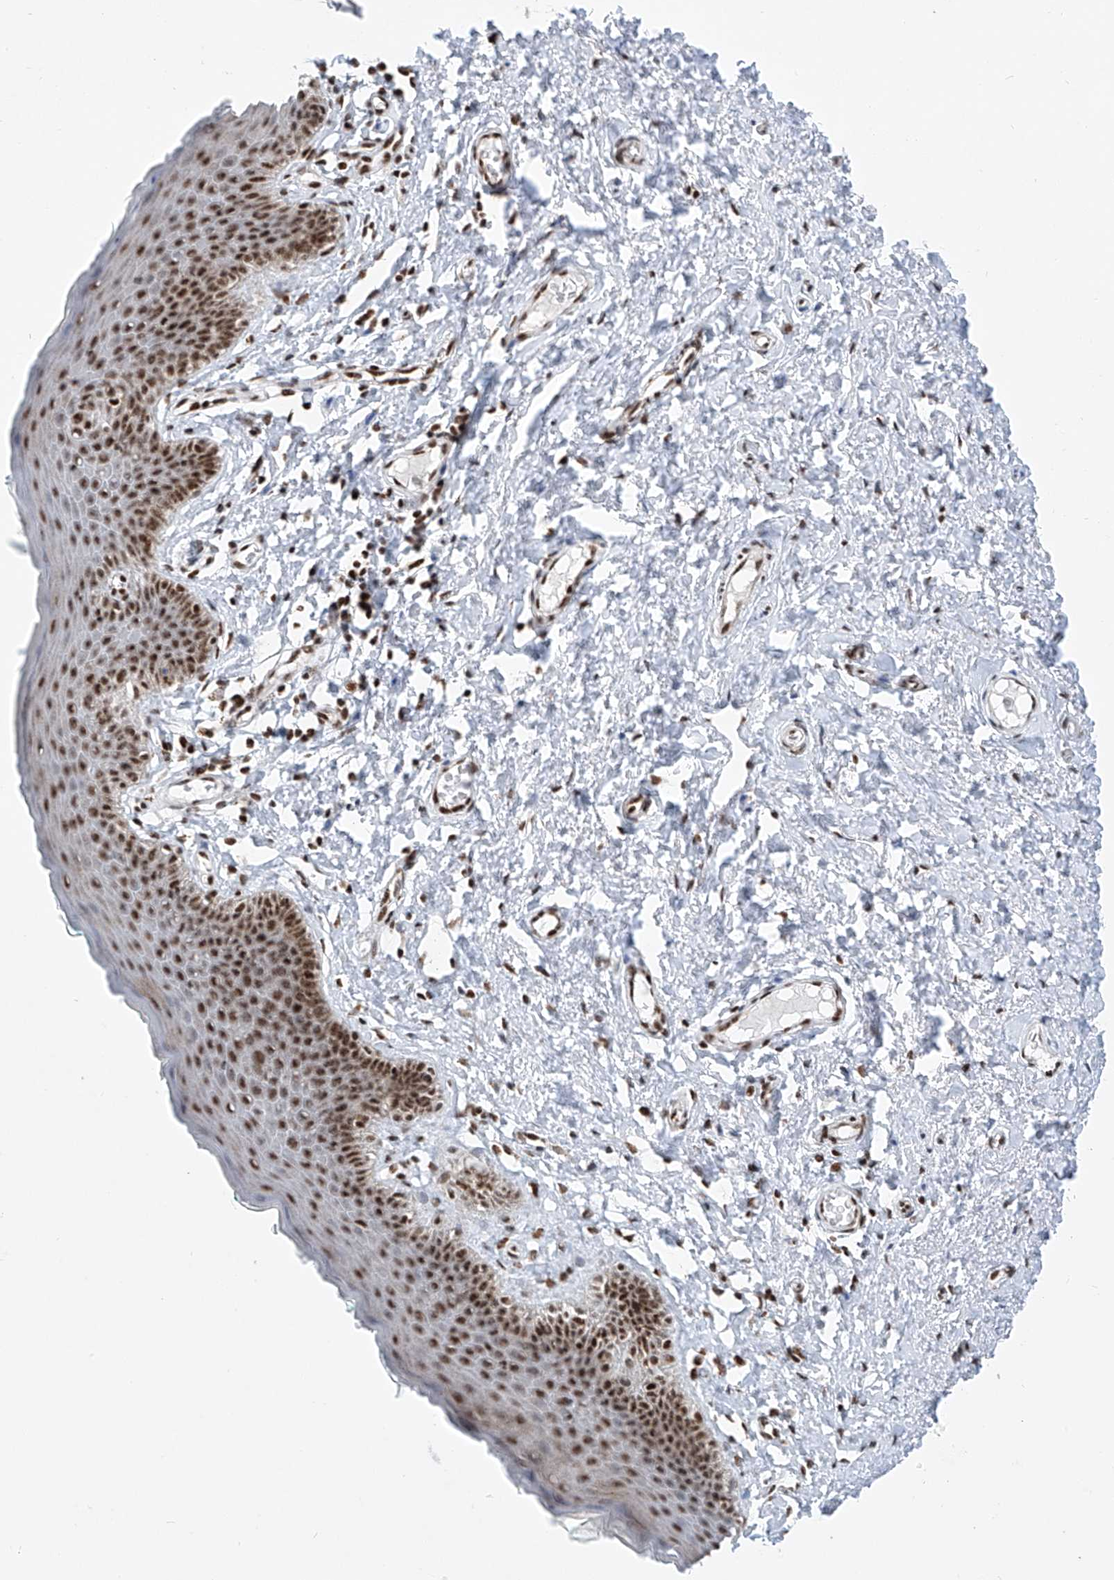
{"staining": {"intensity": "strong", "quantity": ">75%", "location": "nuclear"}, "tissue": "skin", "cell_type": "Epidermal cells", "image_type": "normal", "snomed": [{"axis": "morphology", "description": "Normal tissue, NOS"}, {"axis": "topography", "description": "Vulva"}], "caption": "About >75% of epidermal cells in benign human skin exhibit strong nuclear protein staining as visualized by brown immunohistochemical staining.", "gene": "TAF4", "patient": {"sex": "female", "age": 66}}